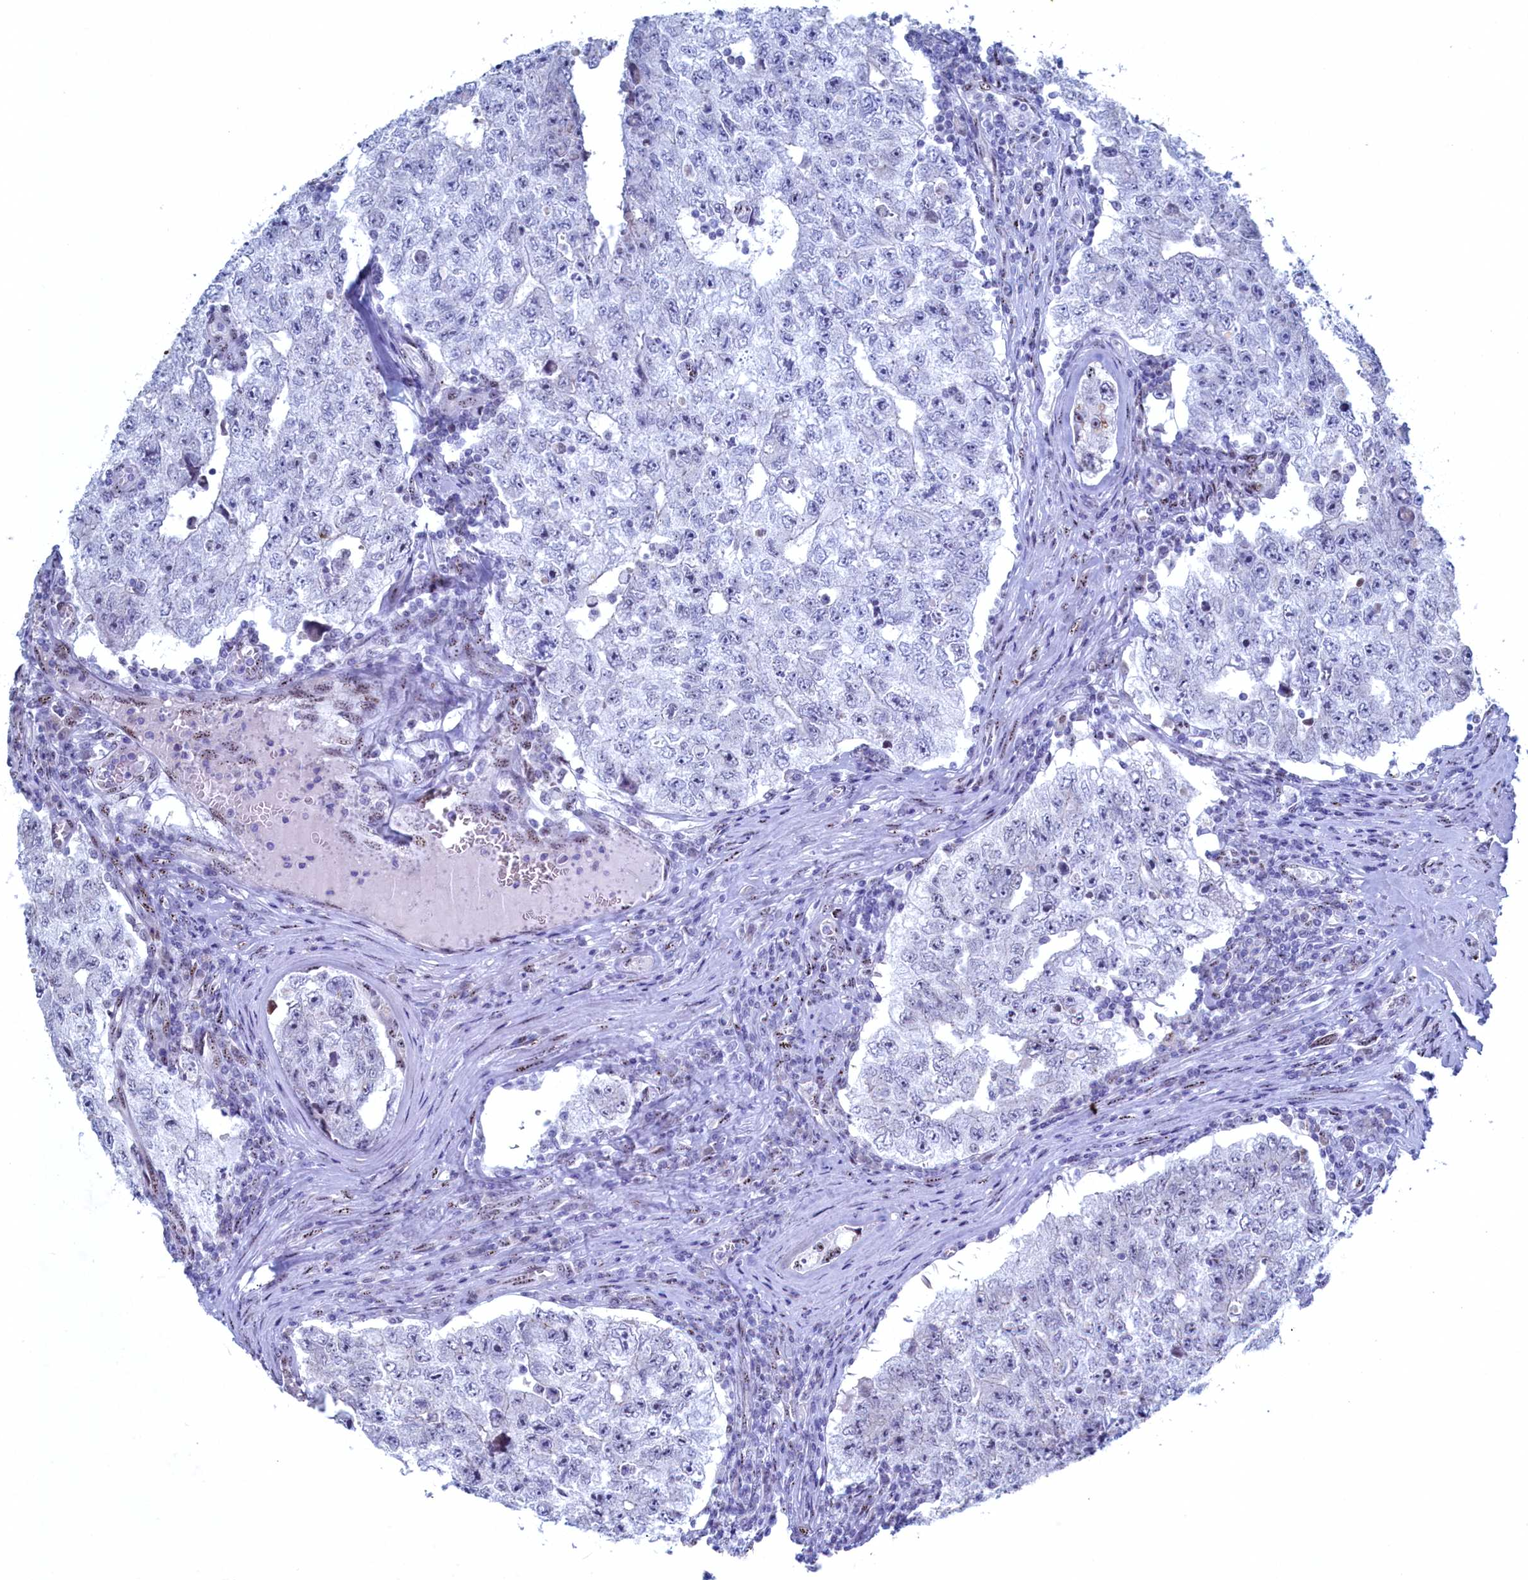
{"staining": {"intensity": "negative", "quantity": "none", "location": "none"}, "tissue": "testis cancer", "cell_type": "Tumor cells", "image_type": "cancer", "snomed": [{"axis": "morphology", "description": "Carcinoma, Embryonal, NOS"}, {"axis": "topography", "description": "Testis"}], "caption": "High magnification brightfield microscopy of testis embryonal carcinoma stained with DAB (brown) and counterstained with hematoxylin (blue): tumor cells show no significant expression. (Stains: DAB (3,3'-diaminobenzidine) immunohistochemistry with hematoxylin counter stain, Microscopy: brightfield microscopy at high magnification).", "gene": "WDR76", "patient": {"sex": "male", "age": 17}}